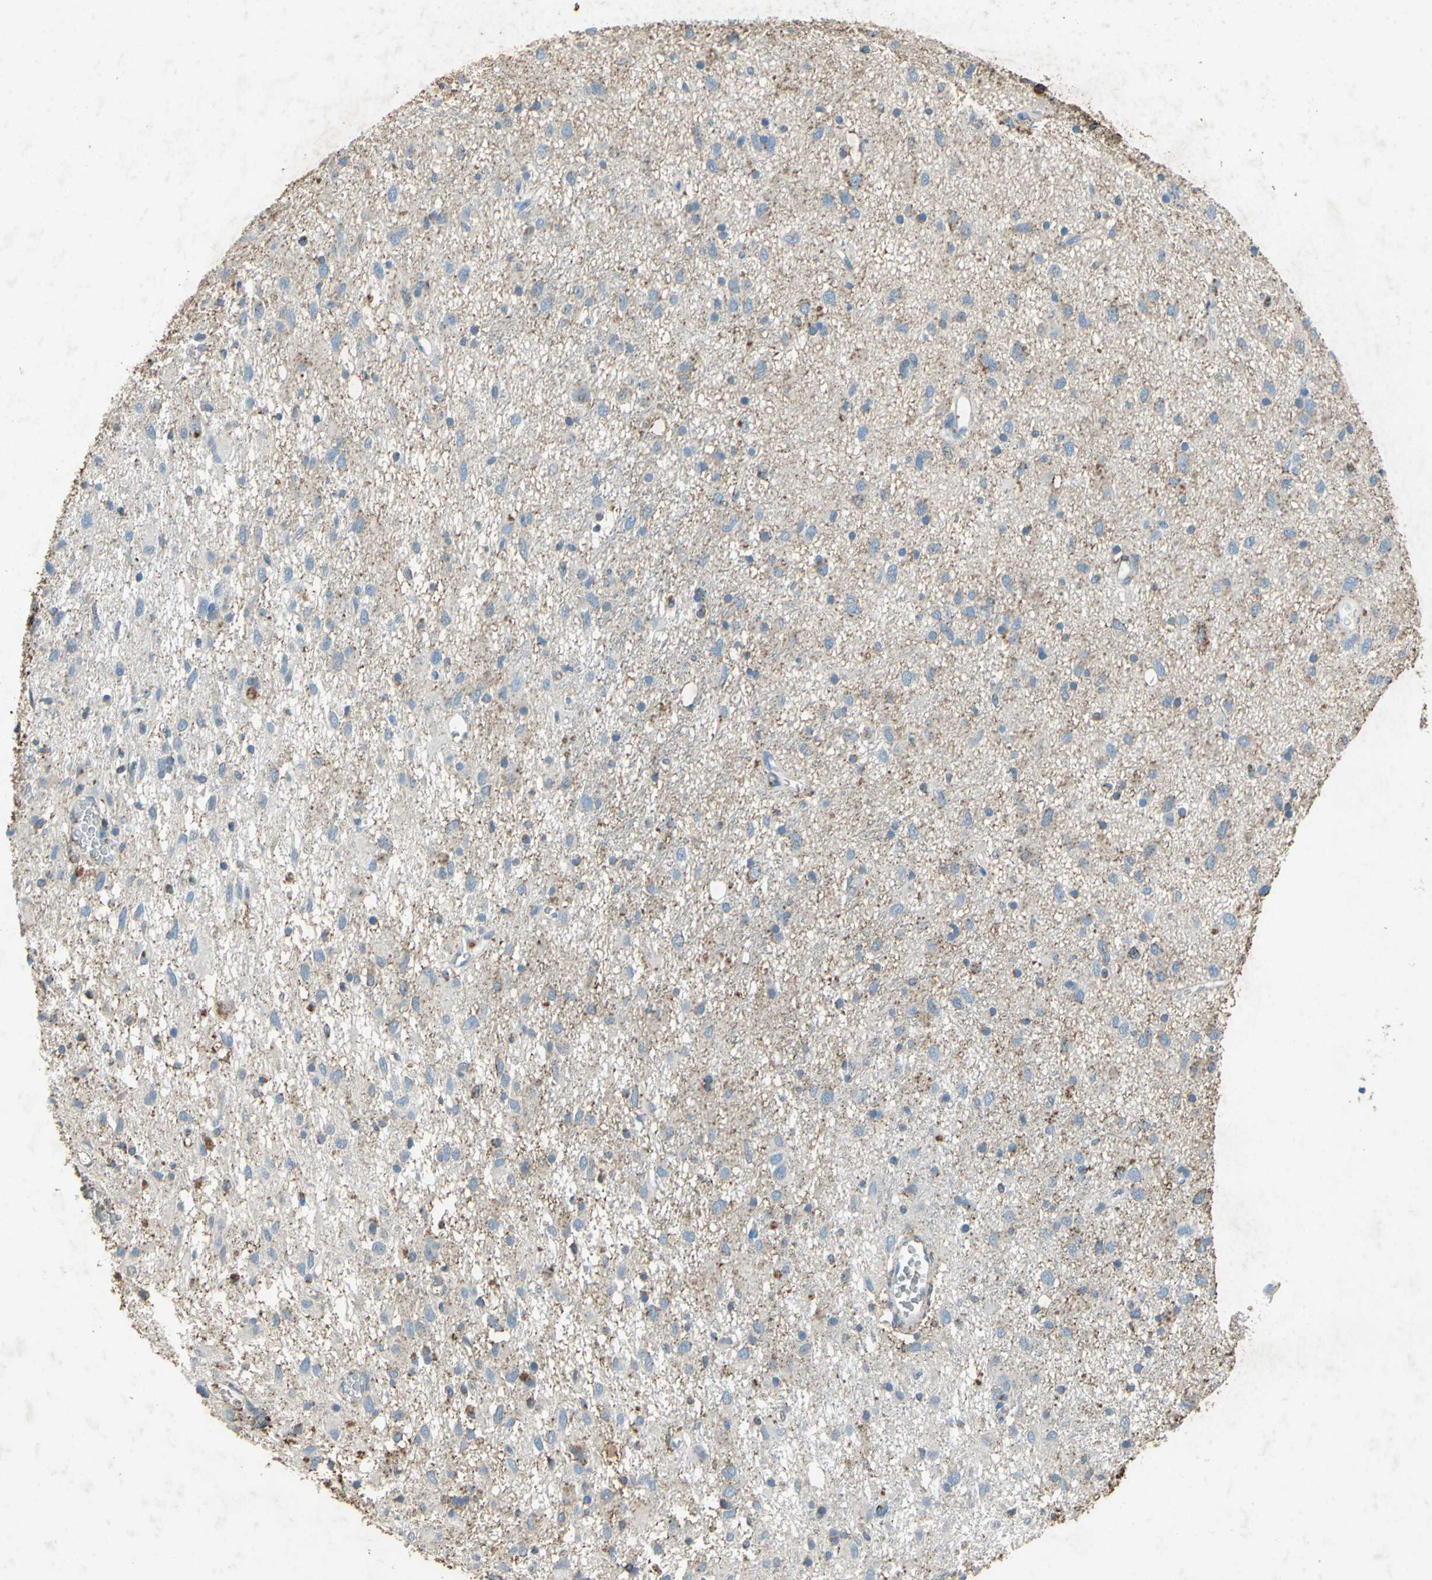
{"staining": {"intensity": "weak", "quantity": "25%-75%", "location": "cytoplasmic/membranous"}, "tissue": "glioma", "cell_type": "Tumor cells", "image_type": "cancer", "snomed": [{"axis": "morphology", "description": "Glioma, malignant, Low grade"}, {"axis": "topography", "description": "Brain"}], "caption": "A micrograph showing weak cytoplasmic/membranous positivity in approximately 25%-75% of tumor cells in glioma, as visualized by brown immunohistochemical staining.", "gene": "CCR6", "patient": {"sex": "male", "age": 77}}